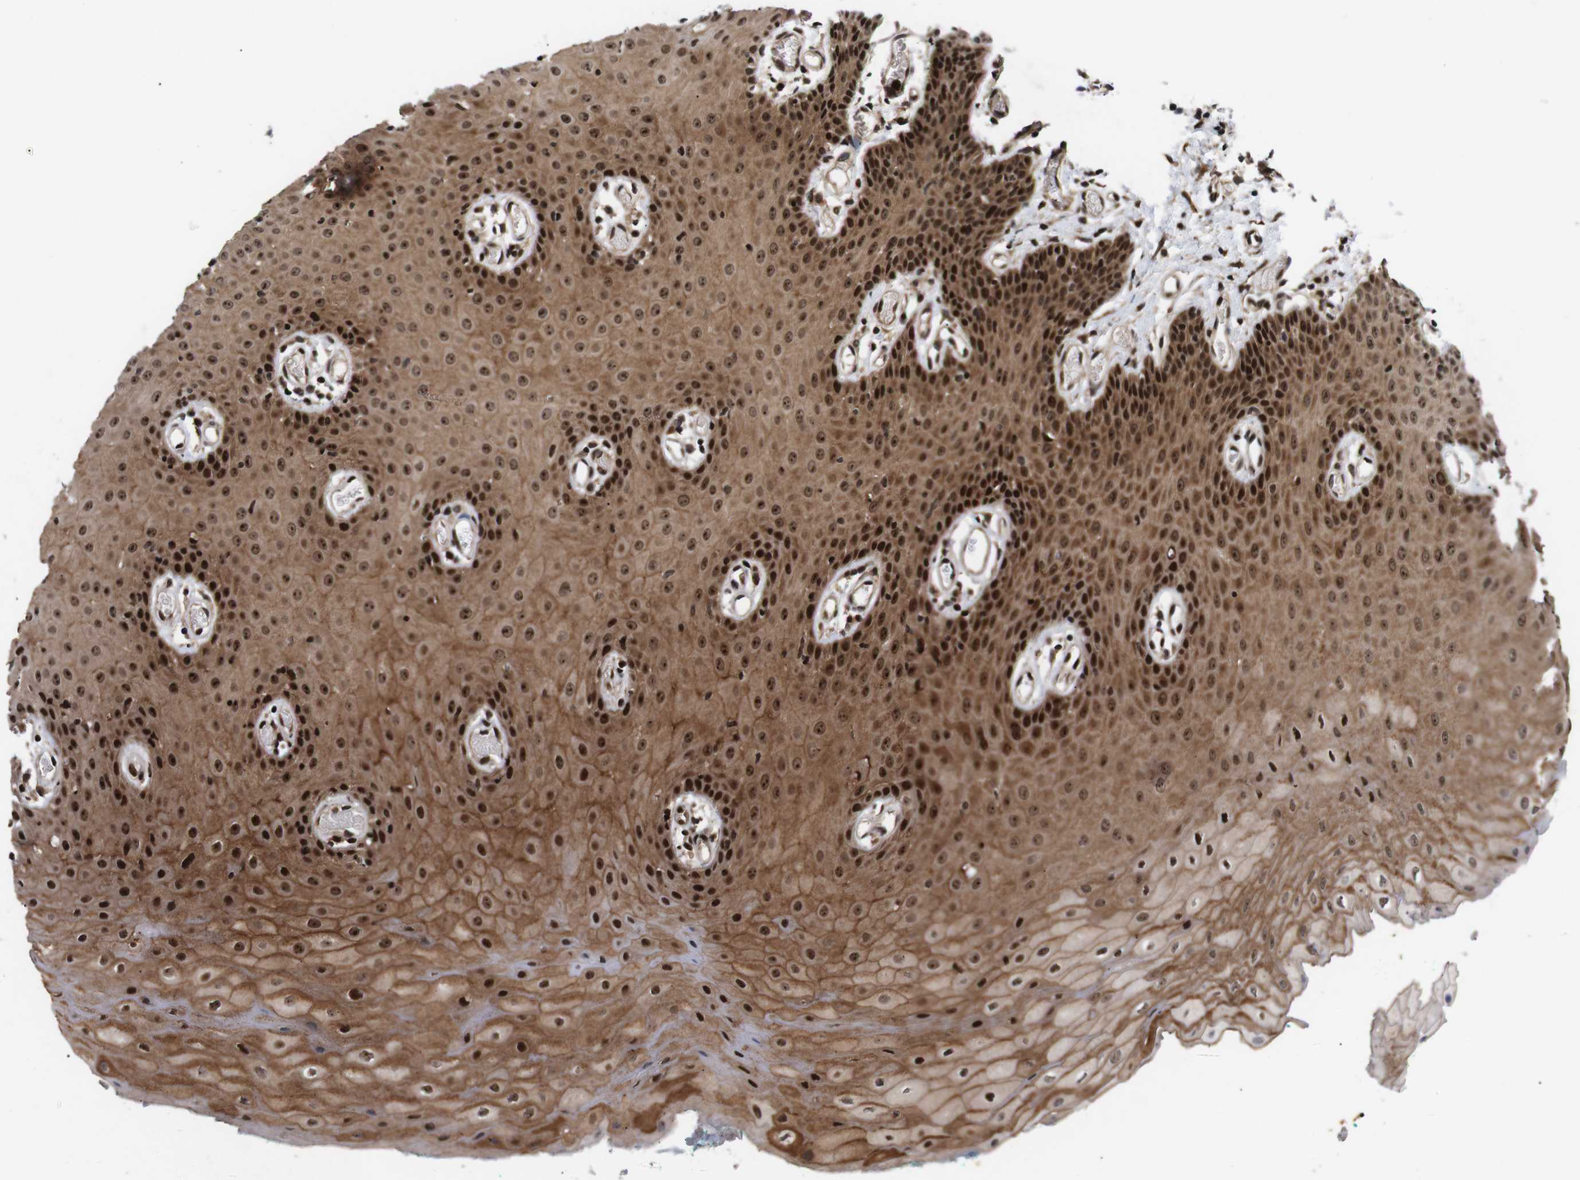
{"staining": {"intensity": "strong", "quantity": ">75%", "location": "cytoplasmic/membranous,nuclear"}, "tissue": "oral mucosa", "cell_type": "Squamous epithelial cells", "image_type": "normal", "snomed": [{"axis": "morphology", "description": "Normal tissue, NOS"}, {"axis": "morphology", "description": "Squamous cell carcinoma, NOS"}, {"axis": "topography", "description": "Oral tissue"}, {"axis": "topography", "description": "Salivary gland"}, {"axis": "topography", "description": "Head-Neck"}], "caption": "Oral mucosa stained with DAB (3,3'-diaminobenzidine) immunohistochemistry exhibits high levels of strong cytoplasmic/membranous,nuclear staining in about >75% of squamous epithelial cells.", "gene": "KIF23", "patient": {"sex": "female", "age": 62}}